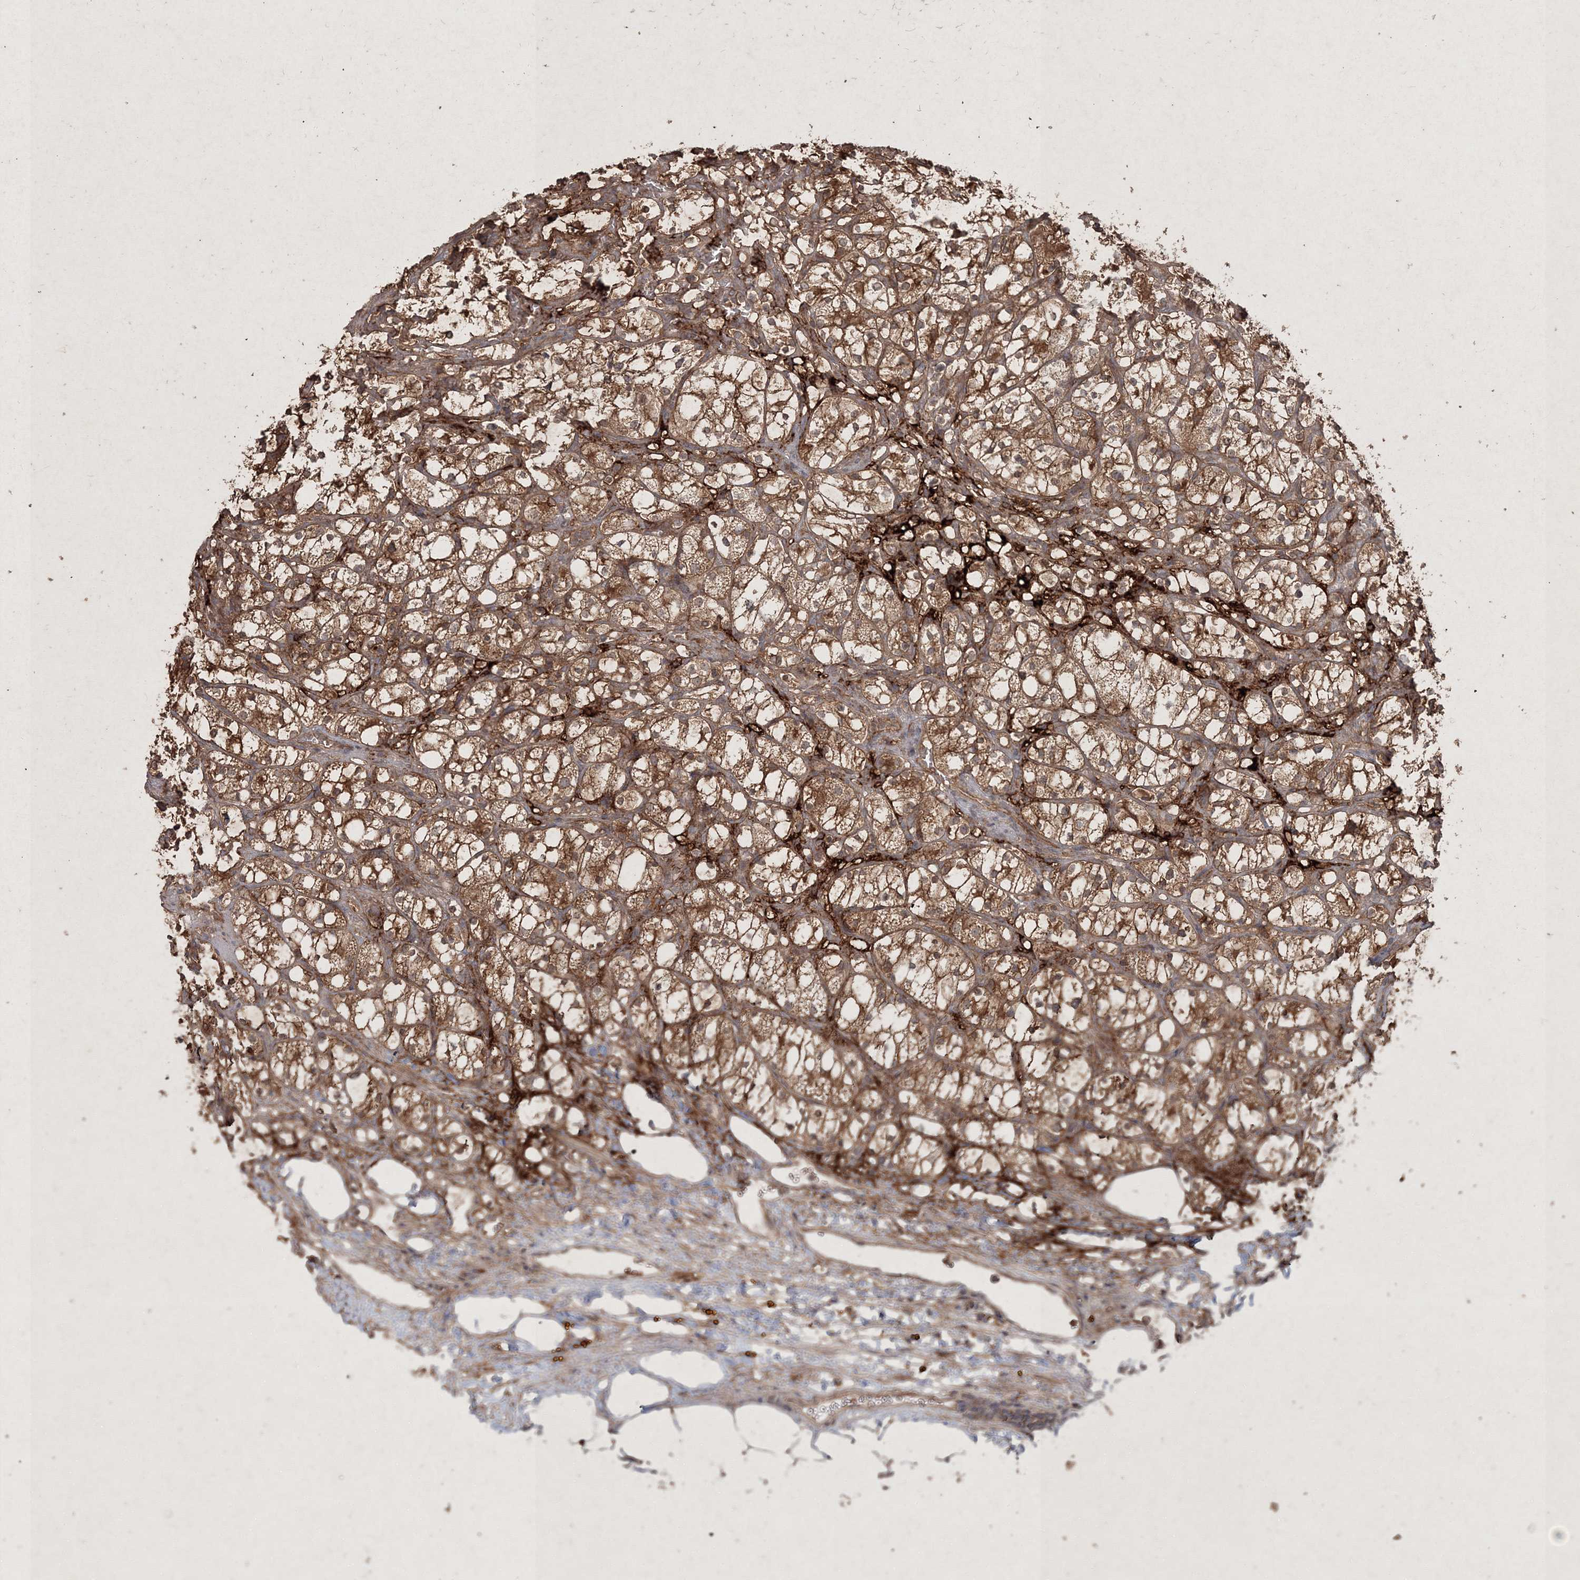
{"staining": {"intensity": "moderate", "quantity": ">75%", "location": "cytoplasmic/membranous"}, "tissue": "renal cancer", "cell_type": "Tumor cells", "image_type": "cancer", "snomed": [{"axis": "morphology", "description": "Adenocarcinoma, NOS"}, {"axis": "topography", "description": "Kidney"}], "caption": "Immunohistochemical staining of human adenocarcinoma (renal) displays moderate cytoplasmic/membranous protein staining in about >75% of tumor cells. The staining is performed using DAB (3,3'-diaminobenzidine) brown chromogen to label protein expression. The nuclei are counter-stained blue using hematoxylin.", "gene": "SPRY1", "patient": {"sex": "female", "age": 69}}